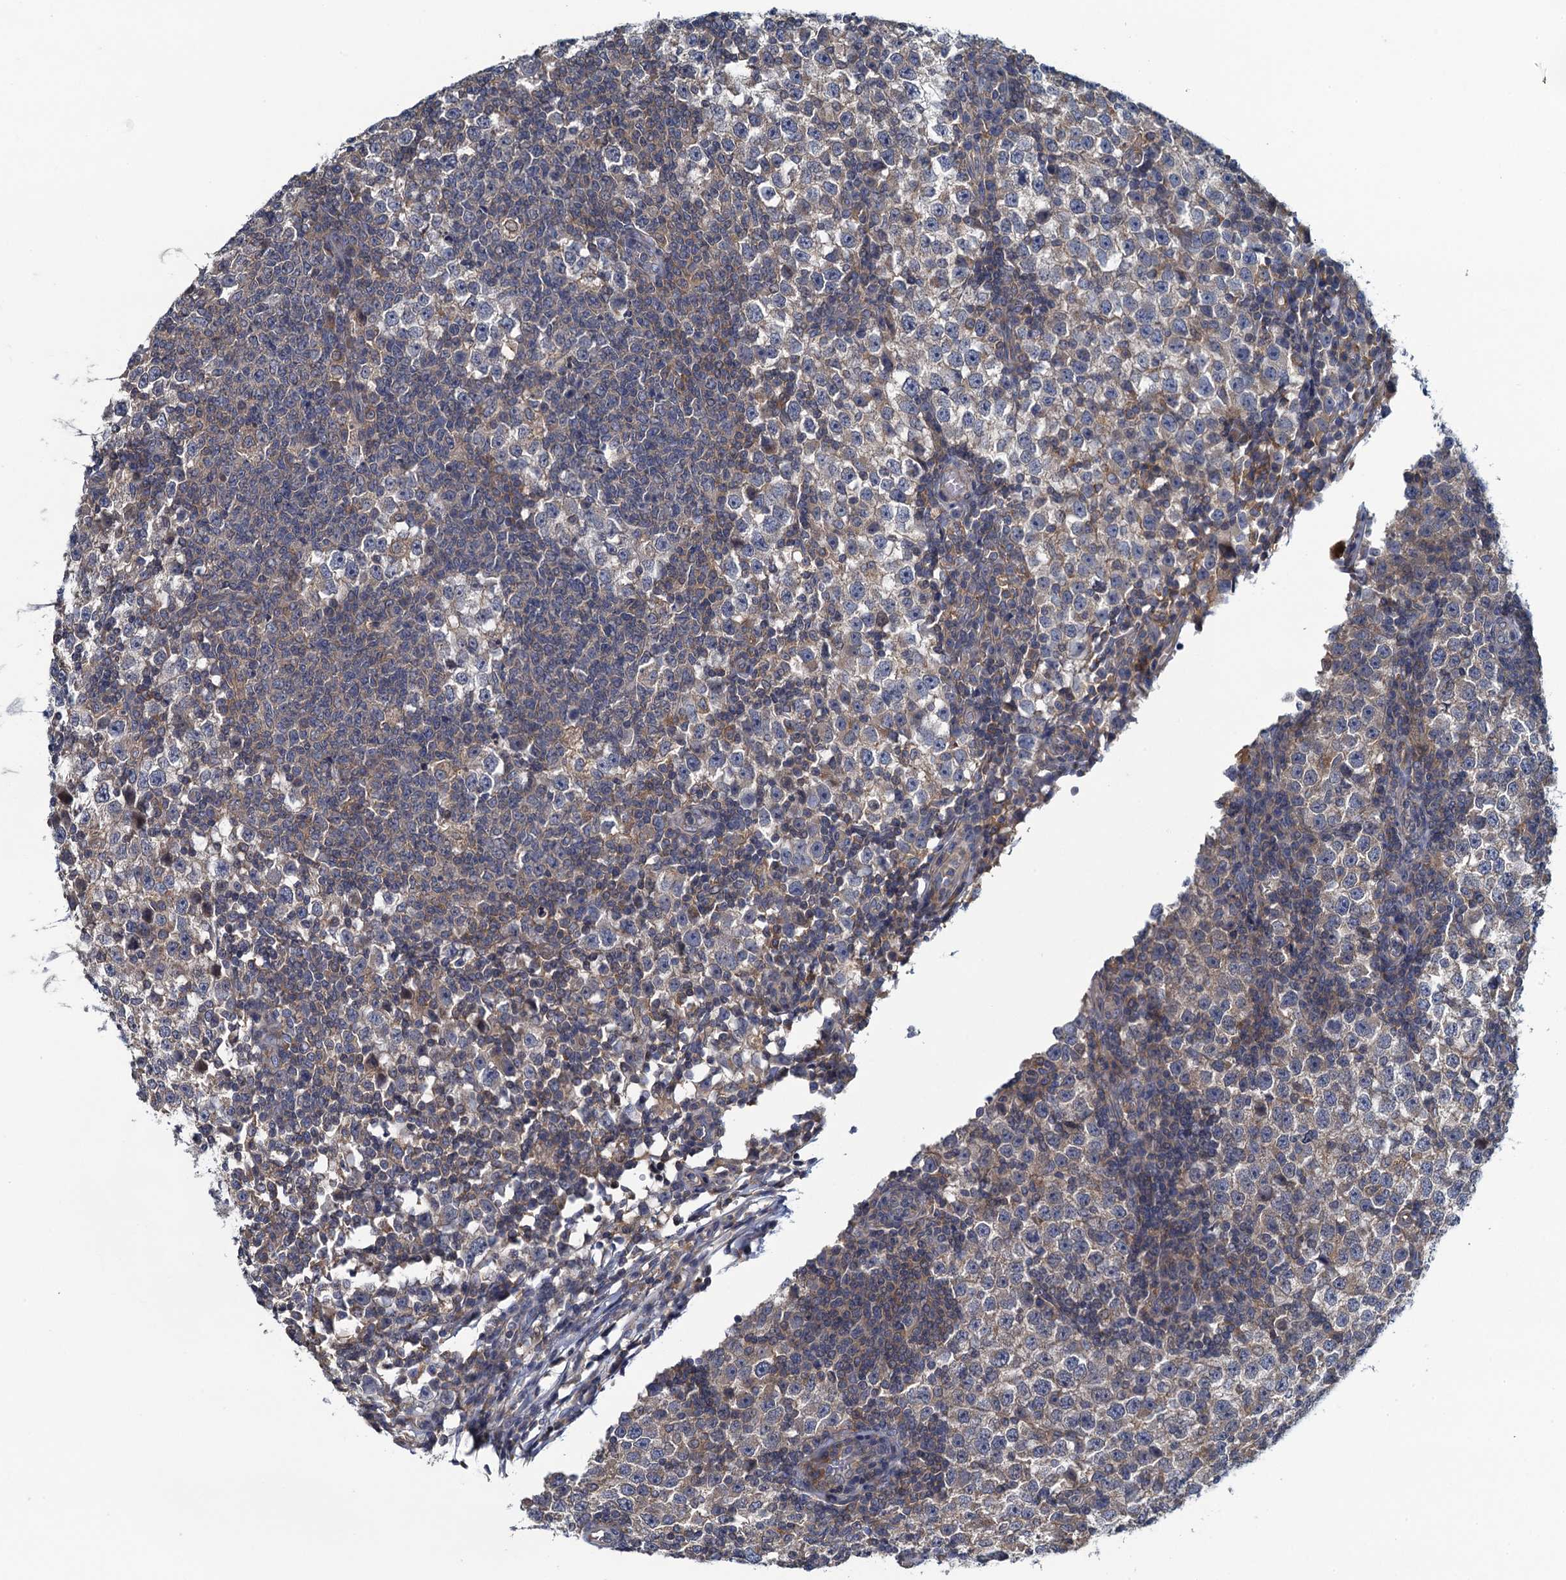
{"staining": {"intensity": "weak", "quantity": "<25%", "location": "cytoplasmic/membranous"}, "tissue": "testis cancer", "cell_type": "Tumor cells", "image_type": "cancer", "snomed": [{"axis": "morphology", "description": "Seminoma, NOS"}, {"axis": "topography", "description": "Testis"}], "caption": "Testis cancer was stained to show a protein in brown. There is no significant staining in tumor cells. (DAB IHC with hematoxylin counter stain).", "gene": "NCKAP1L", "patient": {"sex": "male", "age": 65}}